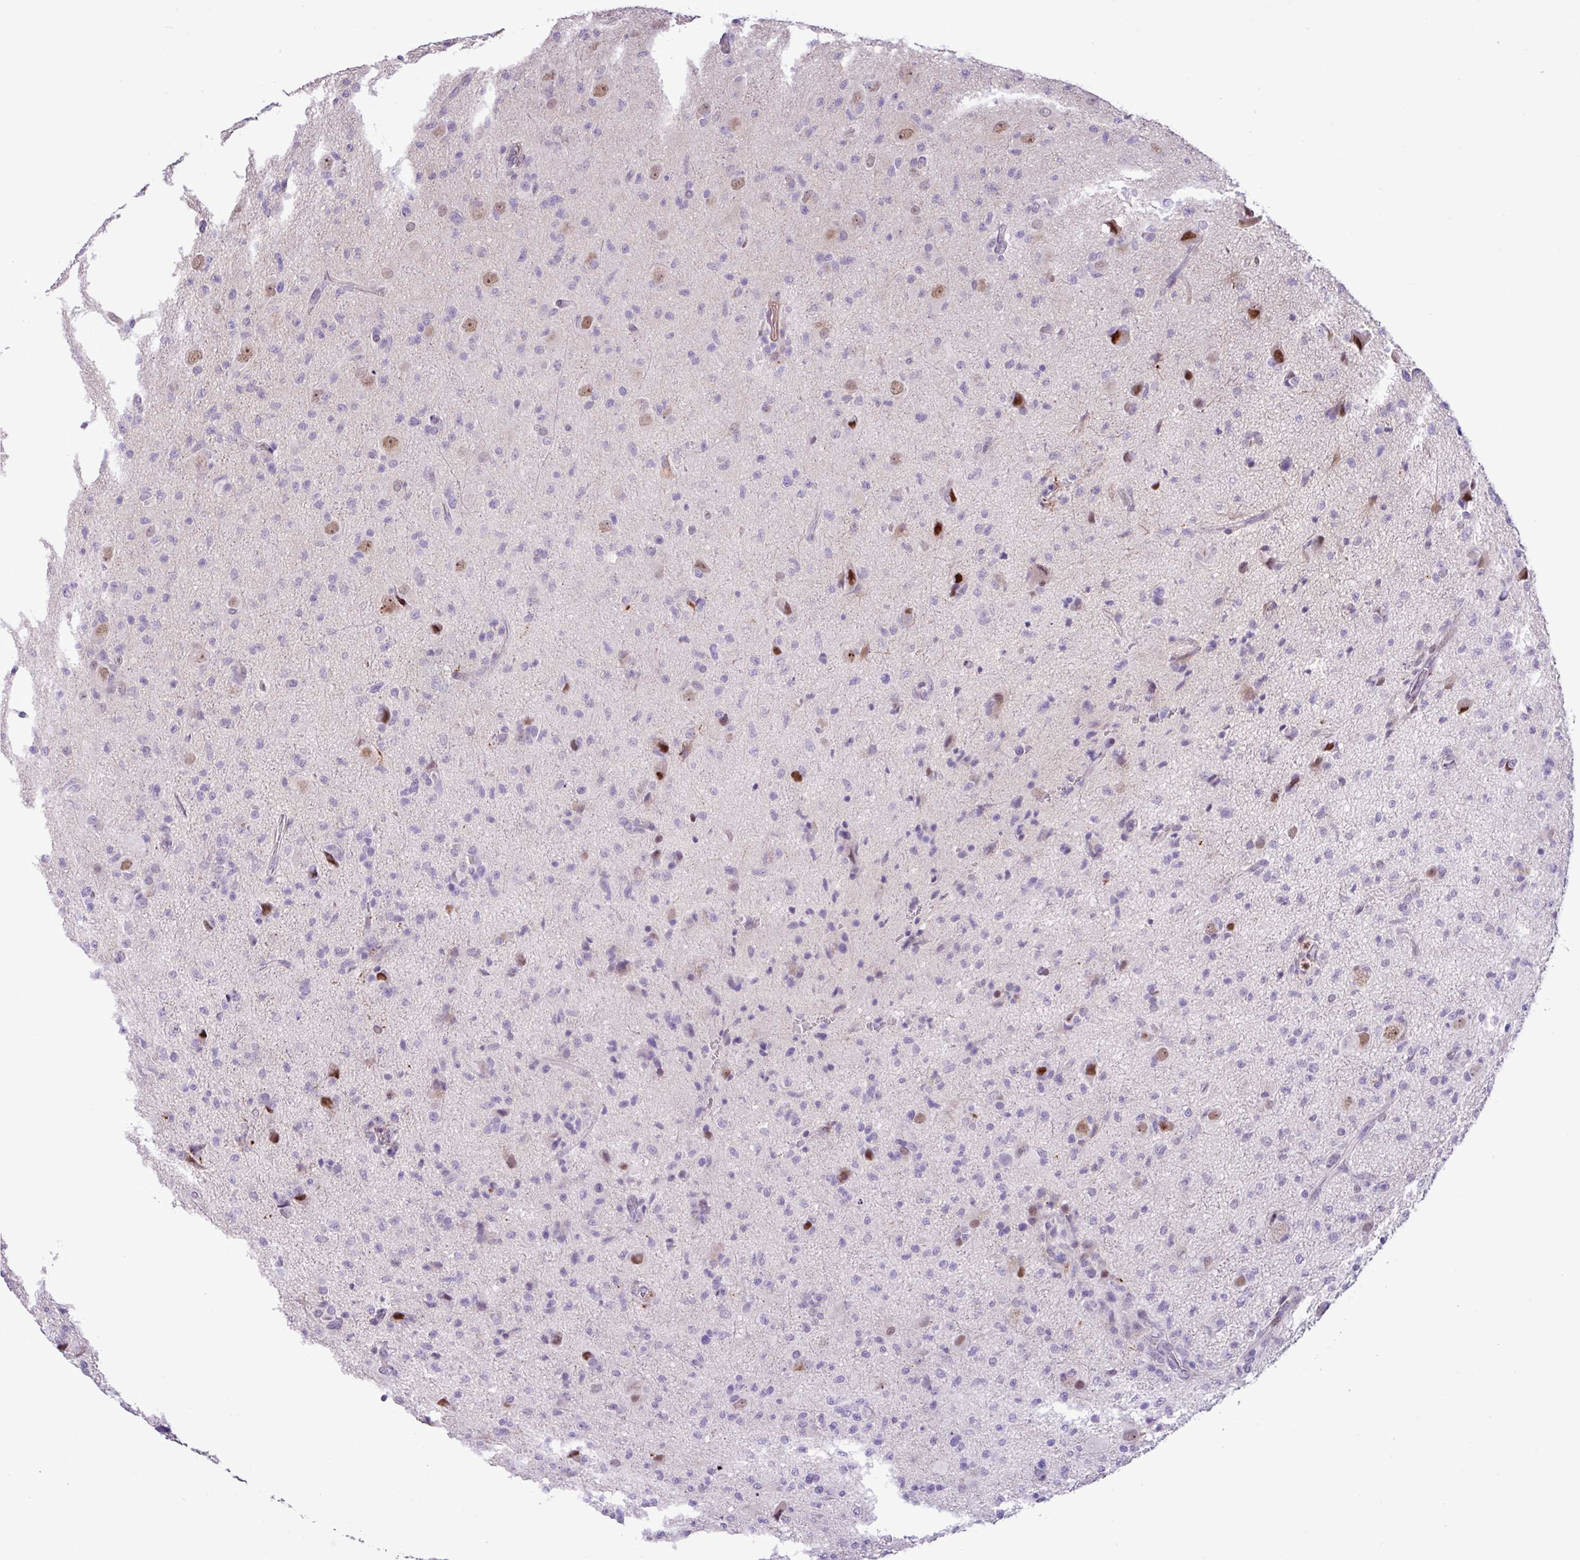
{"staining": {"intensity": "moderate", "quantity": "<25%", "location": "nuclear"}, "tissue": "glioma", "cell_type": "Tumor cells", "image_type": "cancer", "snomed": [{"axis": "morphology", "description": "Glioma, malignant, High grade"}, {"axis": "topography", "description": "Brain"}], "caption": "This image demonstrates immunohistochemistry (IHC) staining of human glioma, with low moderate nuclear staining in about <25% of tumor cells.", "gene": "YLPM1", "patient": {"sex": "female", "age": 57}}